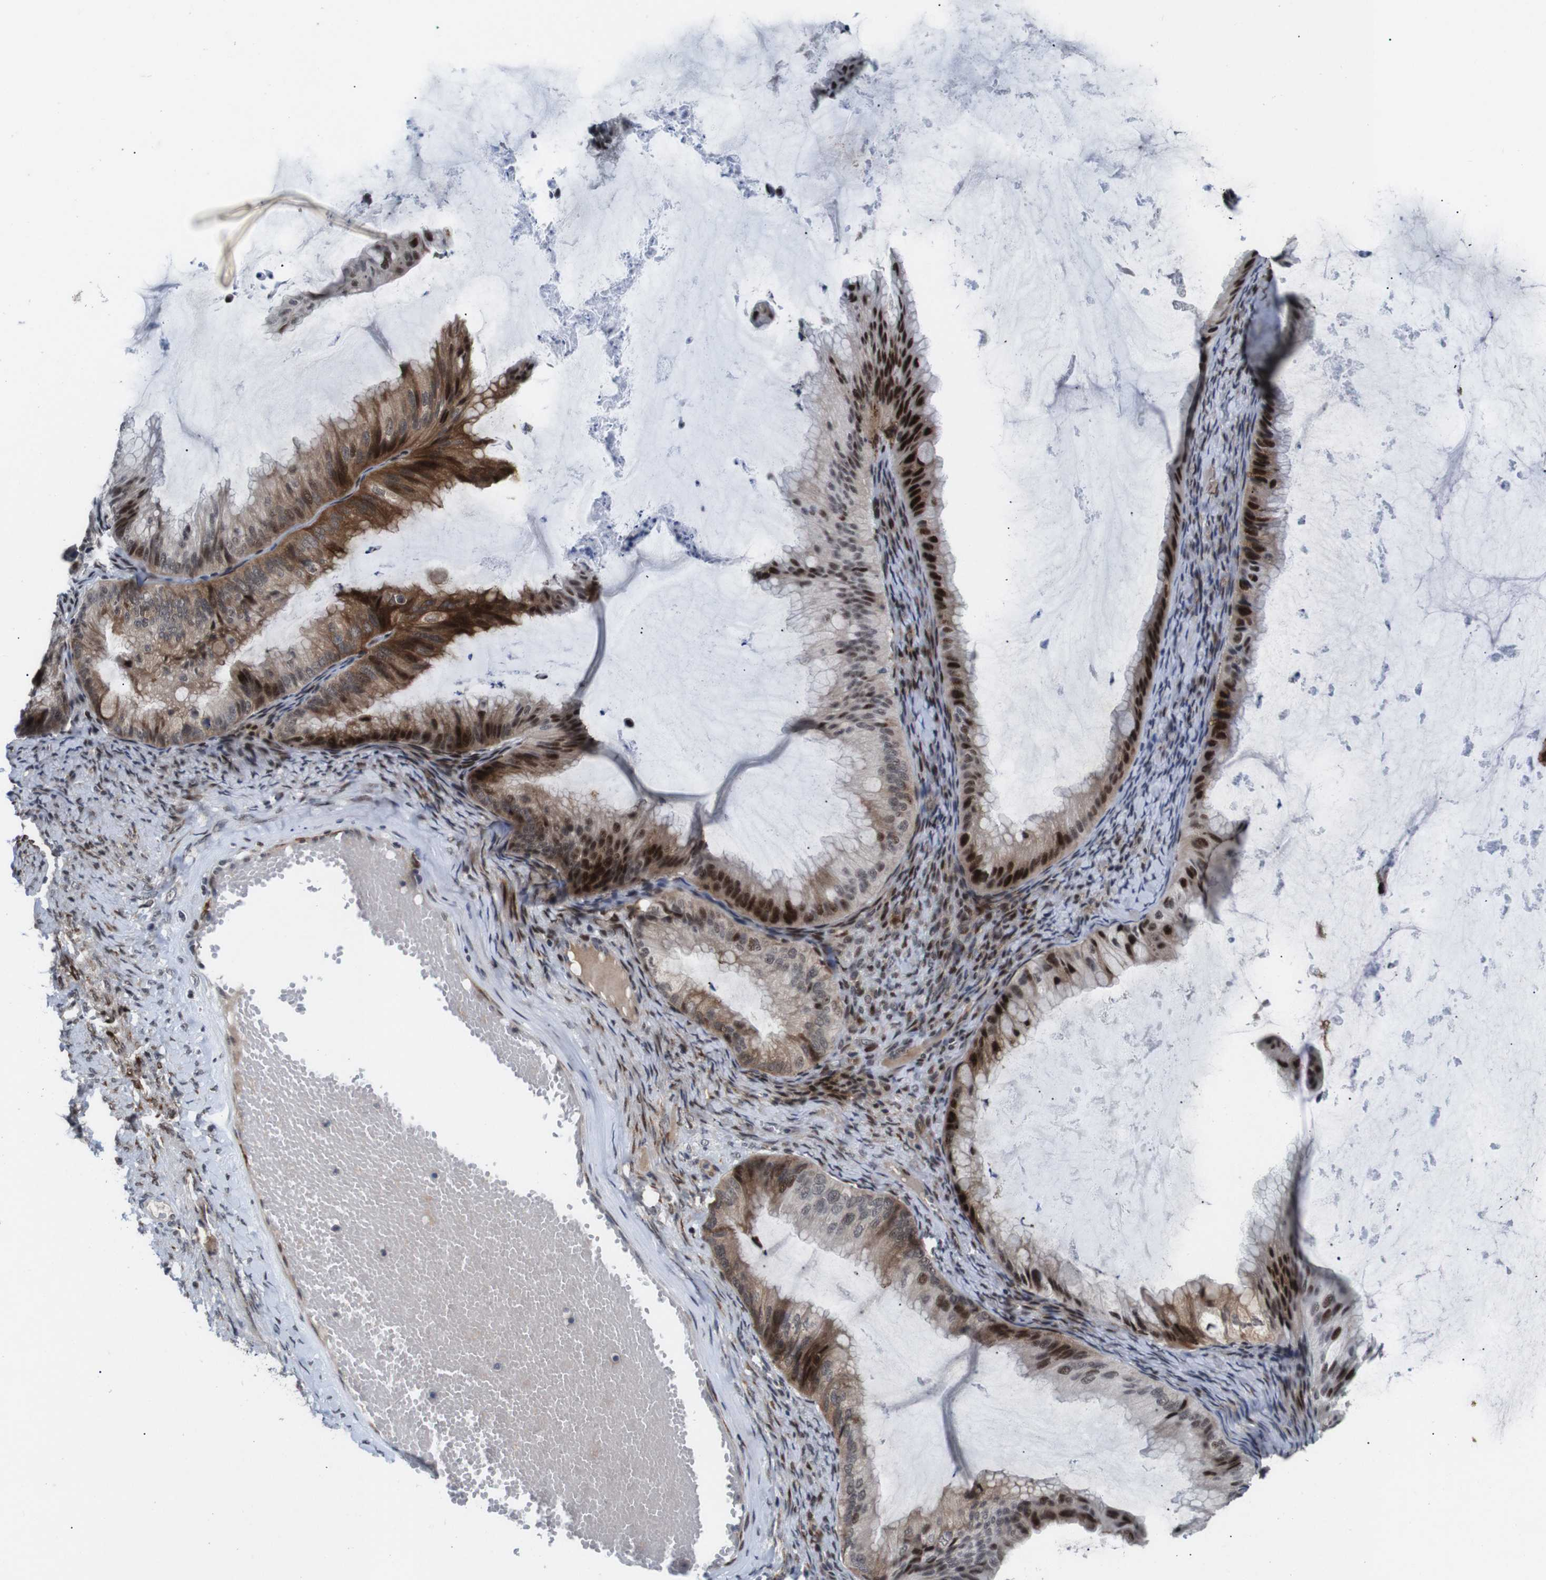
{"staining": {"intensity": "strong", "quantity": ">75%", "location": "cytoplasmic/membranous,nuclear"}, "tissue": "ovarian cancer", "cell_type": "Tumor cells", "image_type": "cancer", "snomed": [{"axis": "morphology", "description": "Cystadenocarcinoma, mucinous, NOS"}, {"axis": "topography", "description": "Ovary"}], "caption": "This is a histology image of IHC staining of mucinous cystadenocarcinoma (ovarian), which shows strong expression in the cytoplasmic/membranous and nuclear of tumor cells.", "gene": "EIF4G1", "patient": {"sex": "female", "age": 61}}